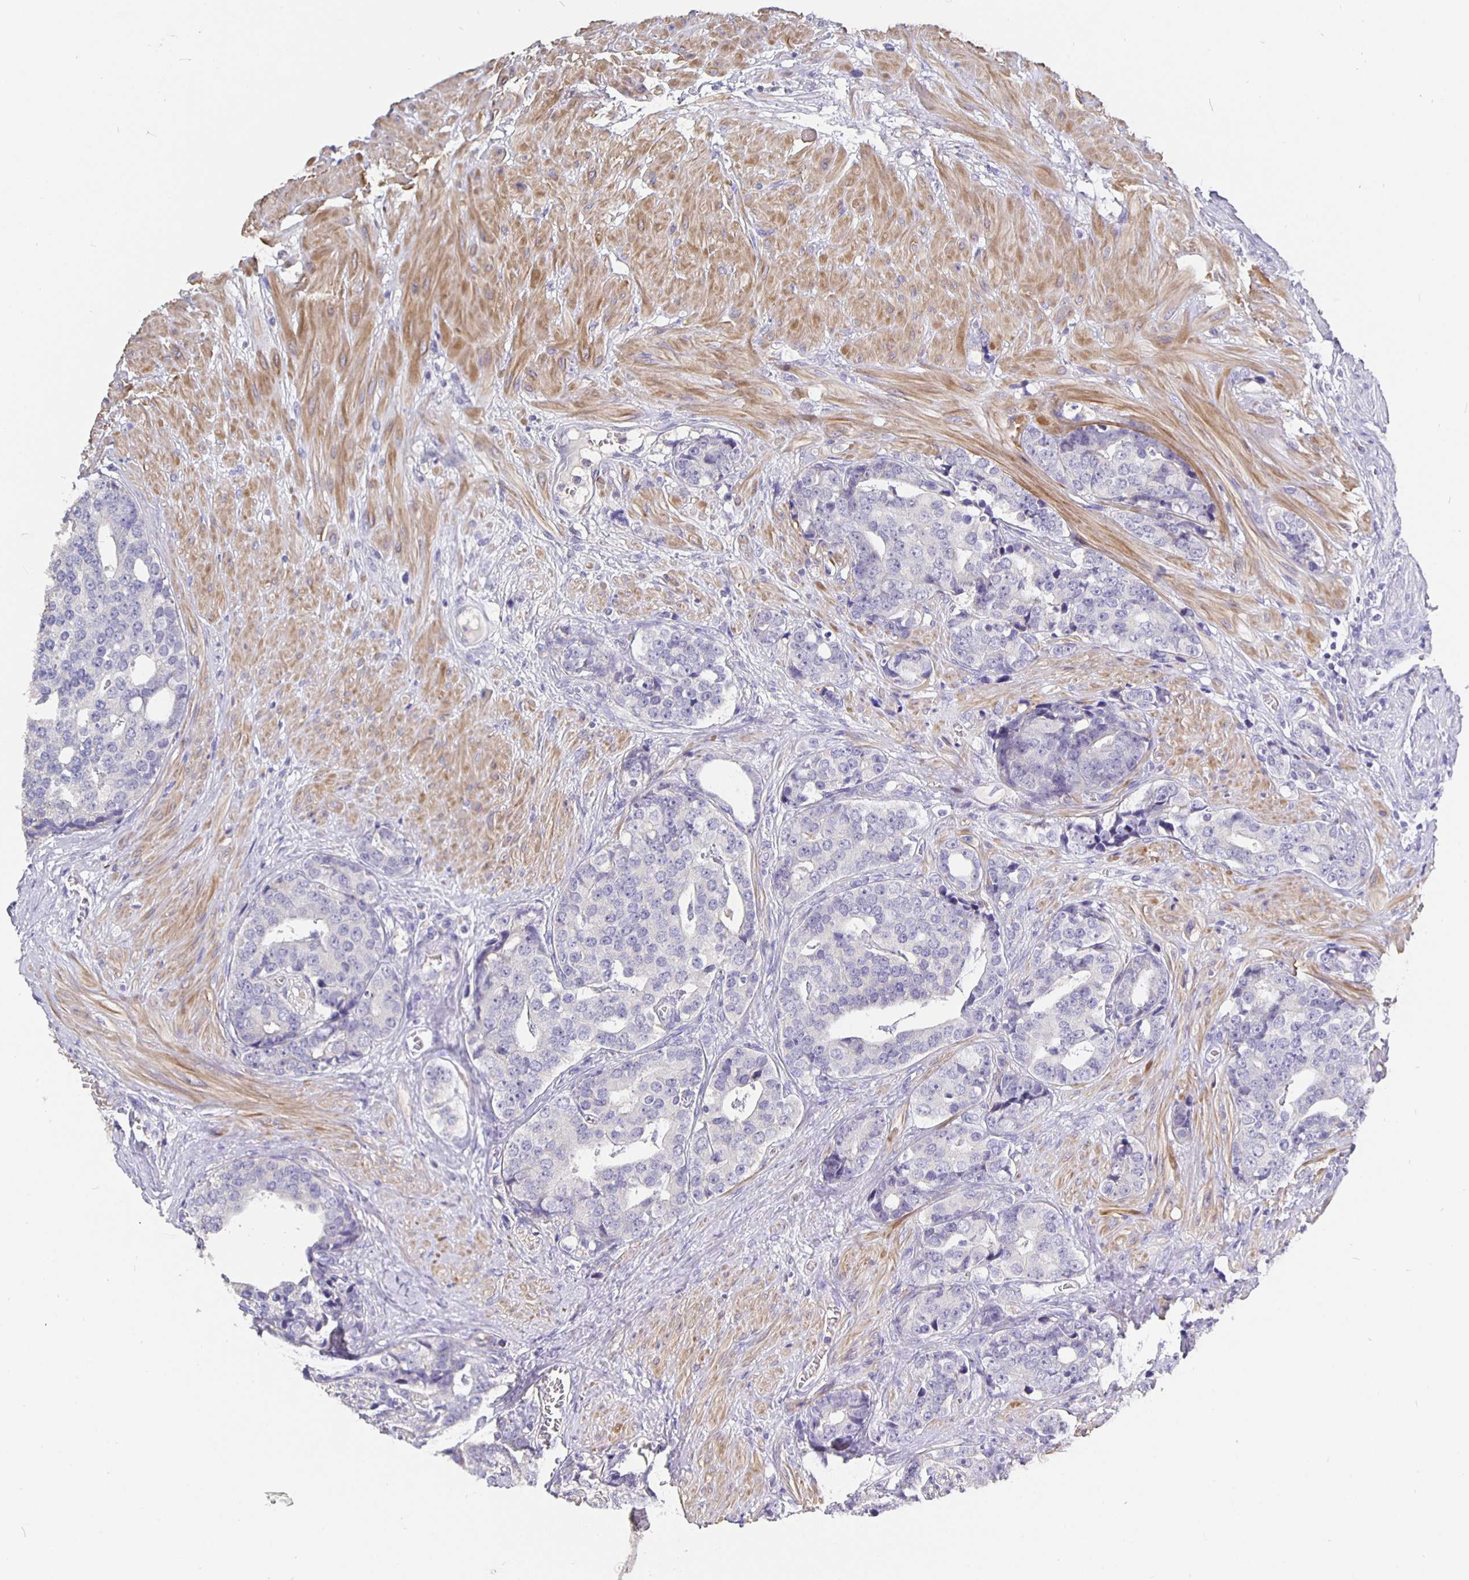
{"staining": {"intensity": "negative", "quantity": "none", "location": "none"}, "tissue": "prostate cancer", "cell_type": "Tumor cells", "image_type": "cancer", "snomed": [{"axis": "morphology", "description": "Adenocarcinoma, High grade"}, {"axis": "topography", "description": "Prostate"}], "caption": "IHC of human prostate adenocarcinoma (high-grade) reveals no staining in tumor cells.", "gene": "CFAP74", "patient": {"sex": "male", "age": 71}}